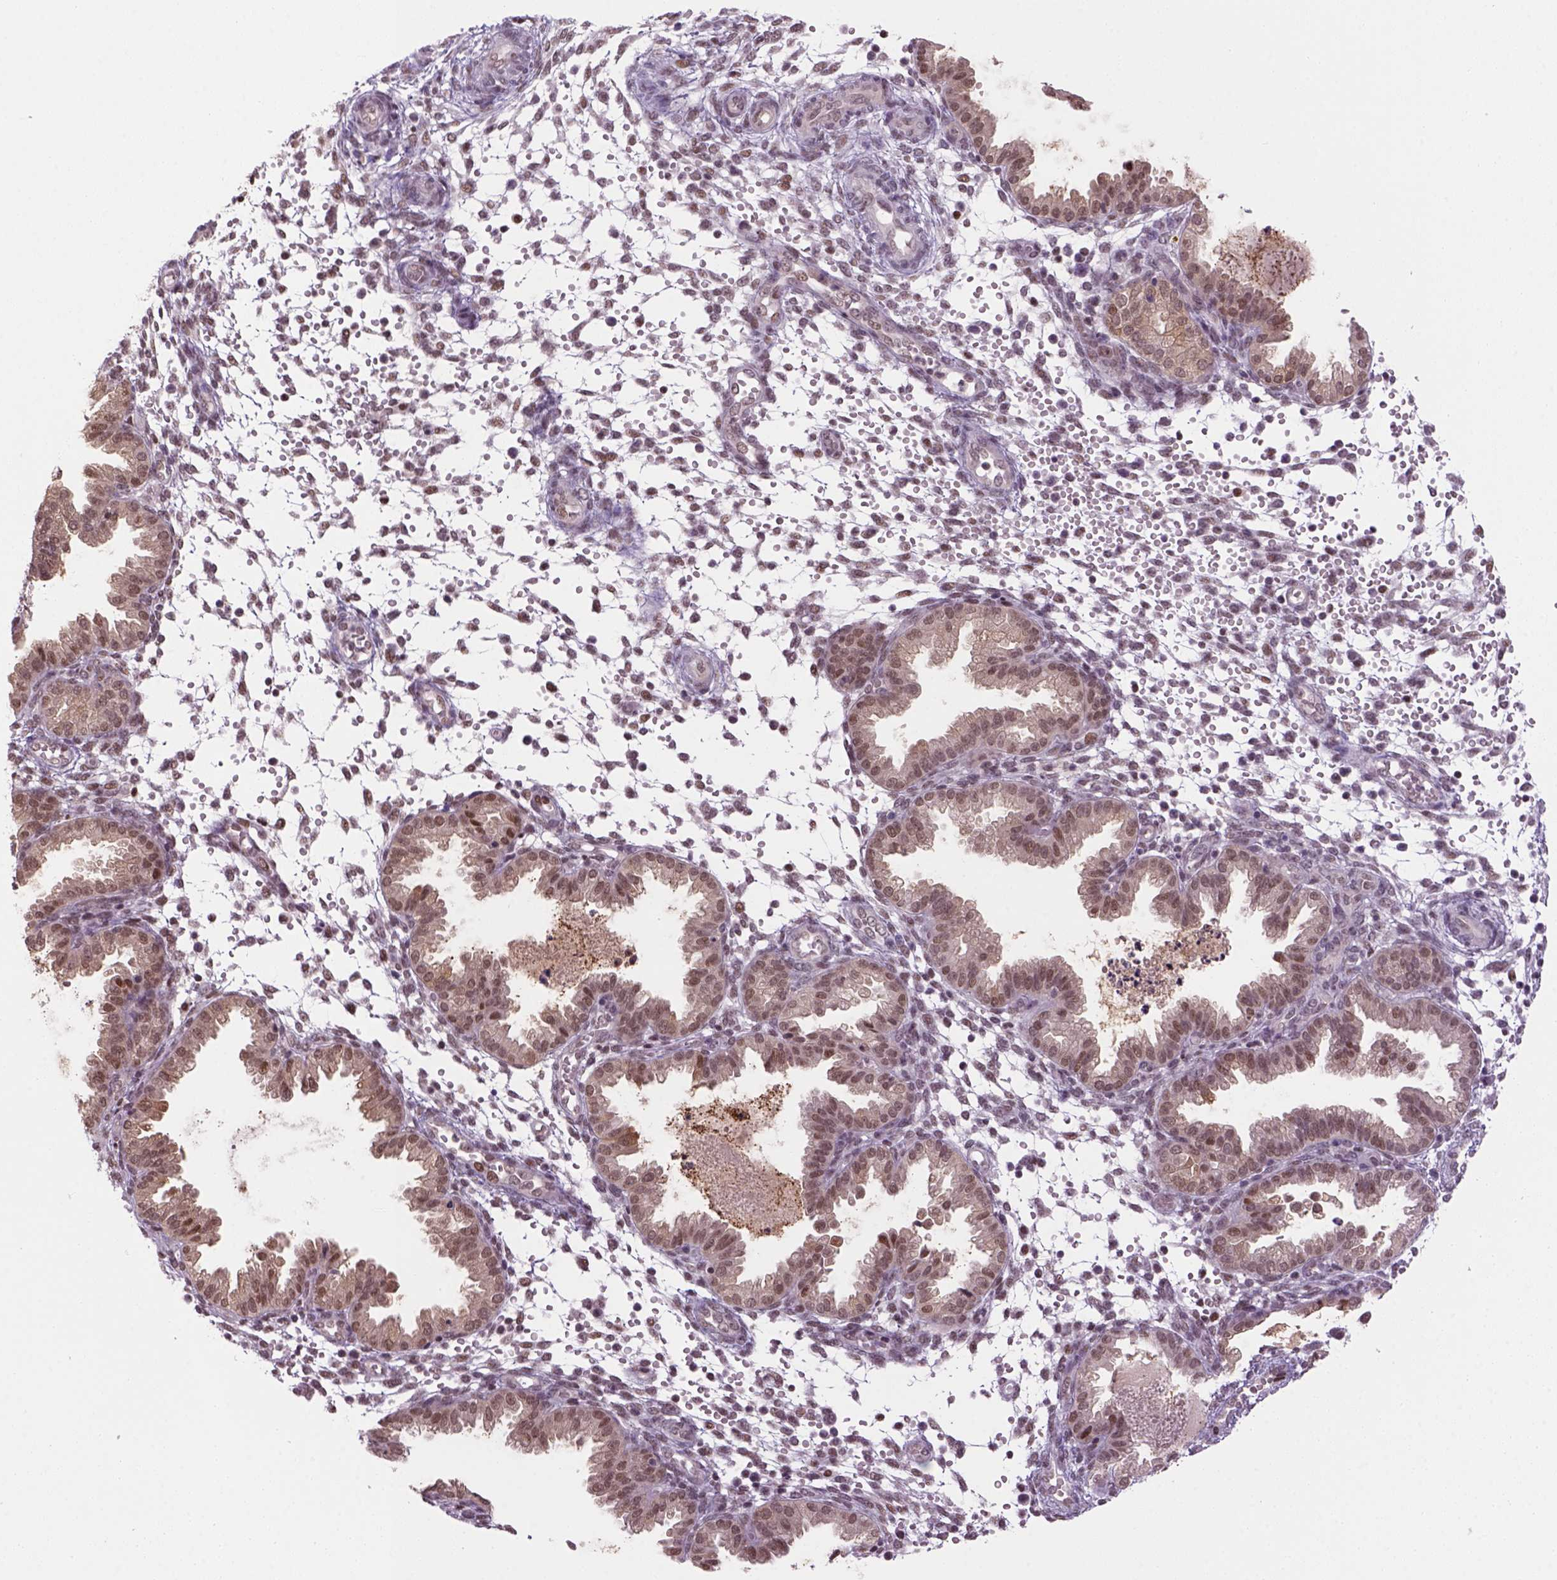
{"staining": {"intensity": "moderate", "quantity": ">75%", "location": "nuclear"}, "tissue": "endometrium", "cell_type": "Cells in endometrial stroma", "image_type": "normal", "snomed": [{"axis": "morphology", "description": "Normal tissue, NOS"}, {"axis": "topography", "description": "Endometrium"}], "caption": "Cells in endometrial stroma reveal medium levels of moderate nuclear staining in approximately >75% of cells in benign endometrium. (Brightfield microscopy of DAB IHC at high magnification).", "gene": "GOT1", "patient": {"sex": "female", "age": 33}}